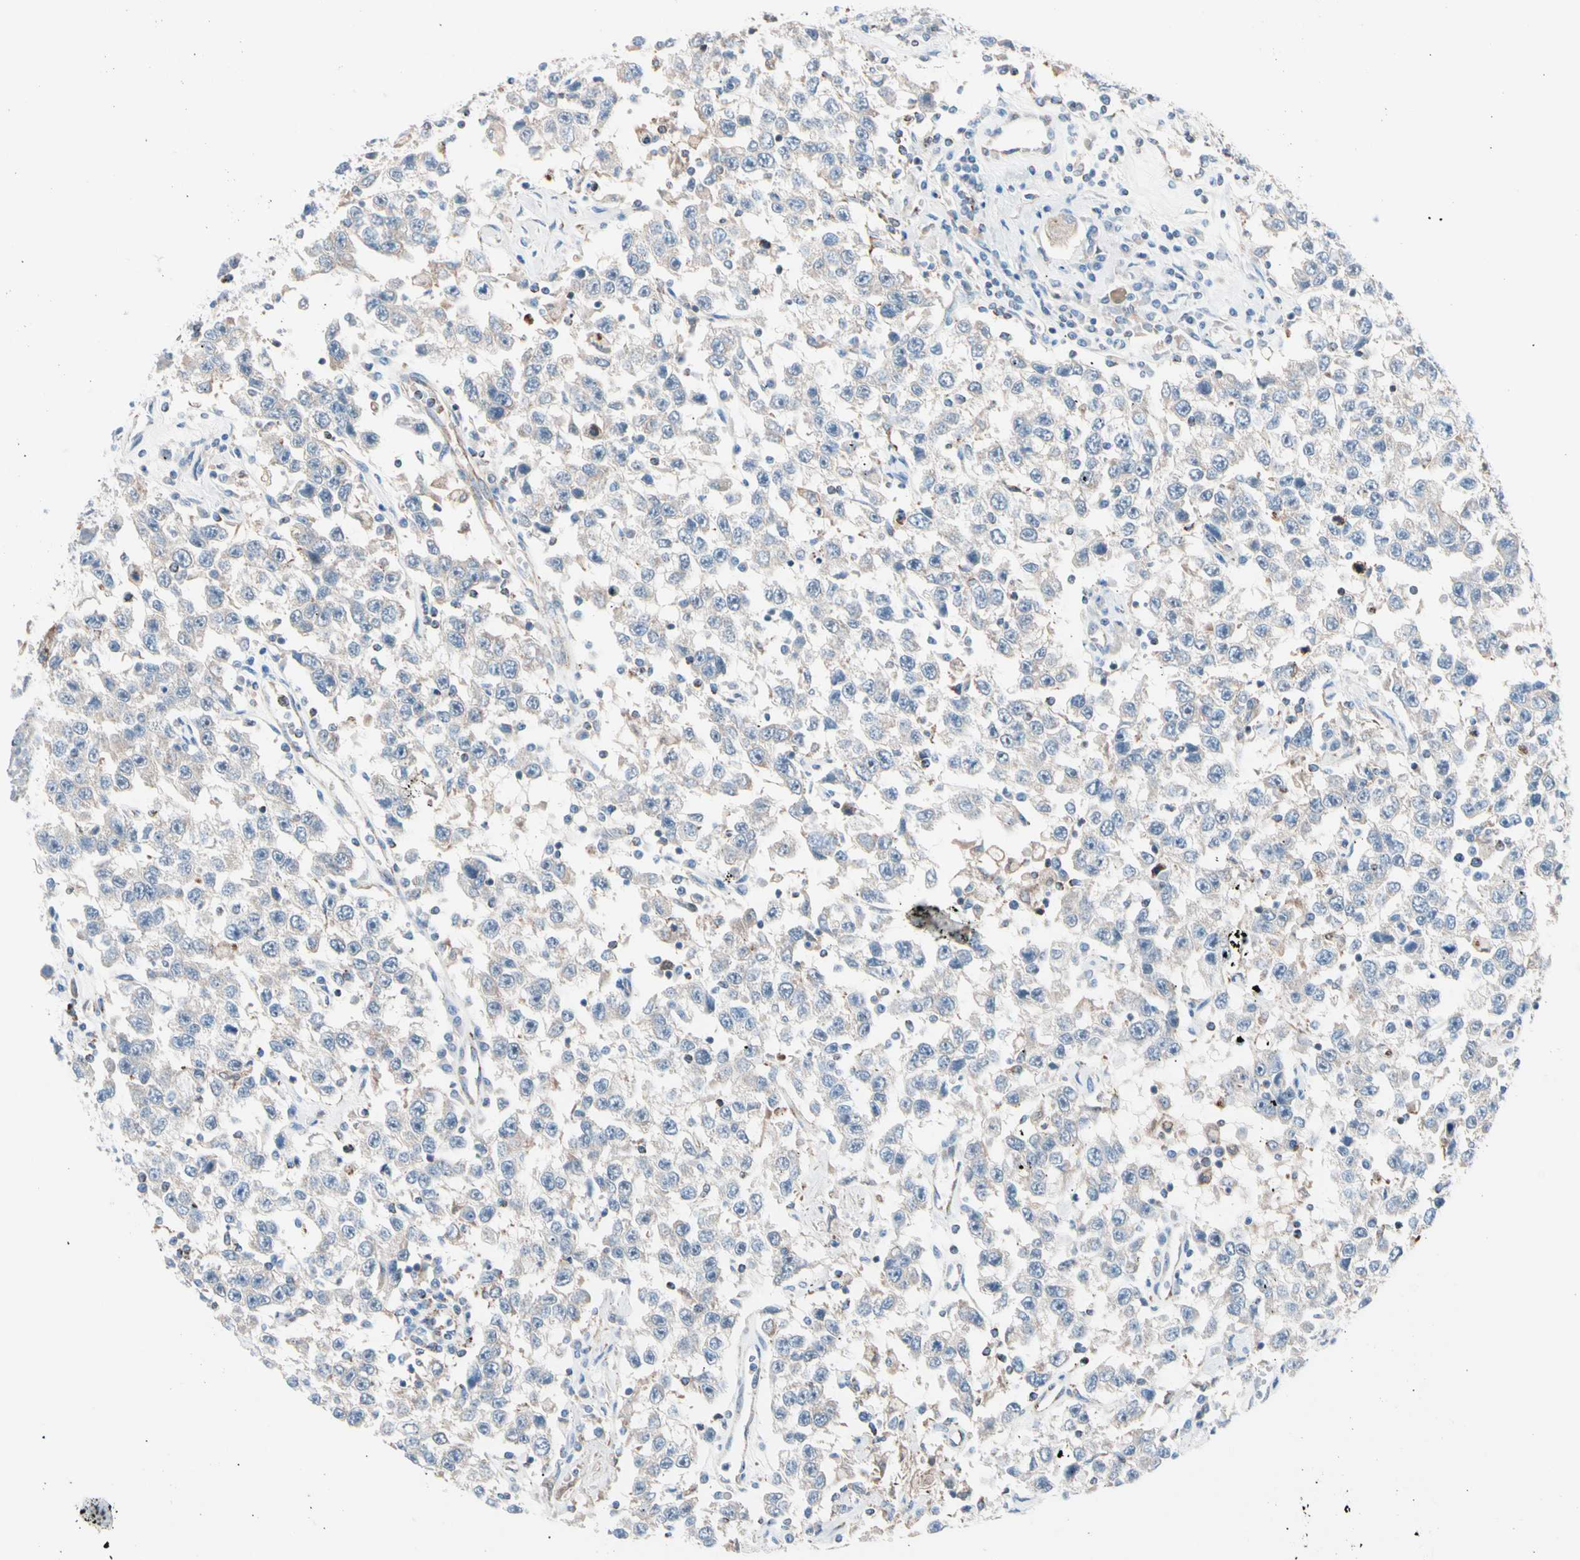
{"staining": {"intensity": "negative", "quantity": "none", "location": "none"}, "tissue": "testis cancer", "cell_type": "Tumor cells", "image_type": "cancer", "snomed": [{"axis": "morphology", "description": "Seminoma, NOS"}, {"axis": "topography", "description": "Testis"}], "caption": "Immunohistochemistry histopathology image of testis cancer stained for a protein (brown), which reveals no expression in tumor cells.", "gene": "HK1", "patient": {"sex": "male", "age": 41}}